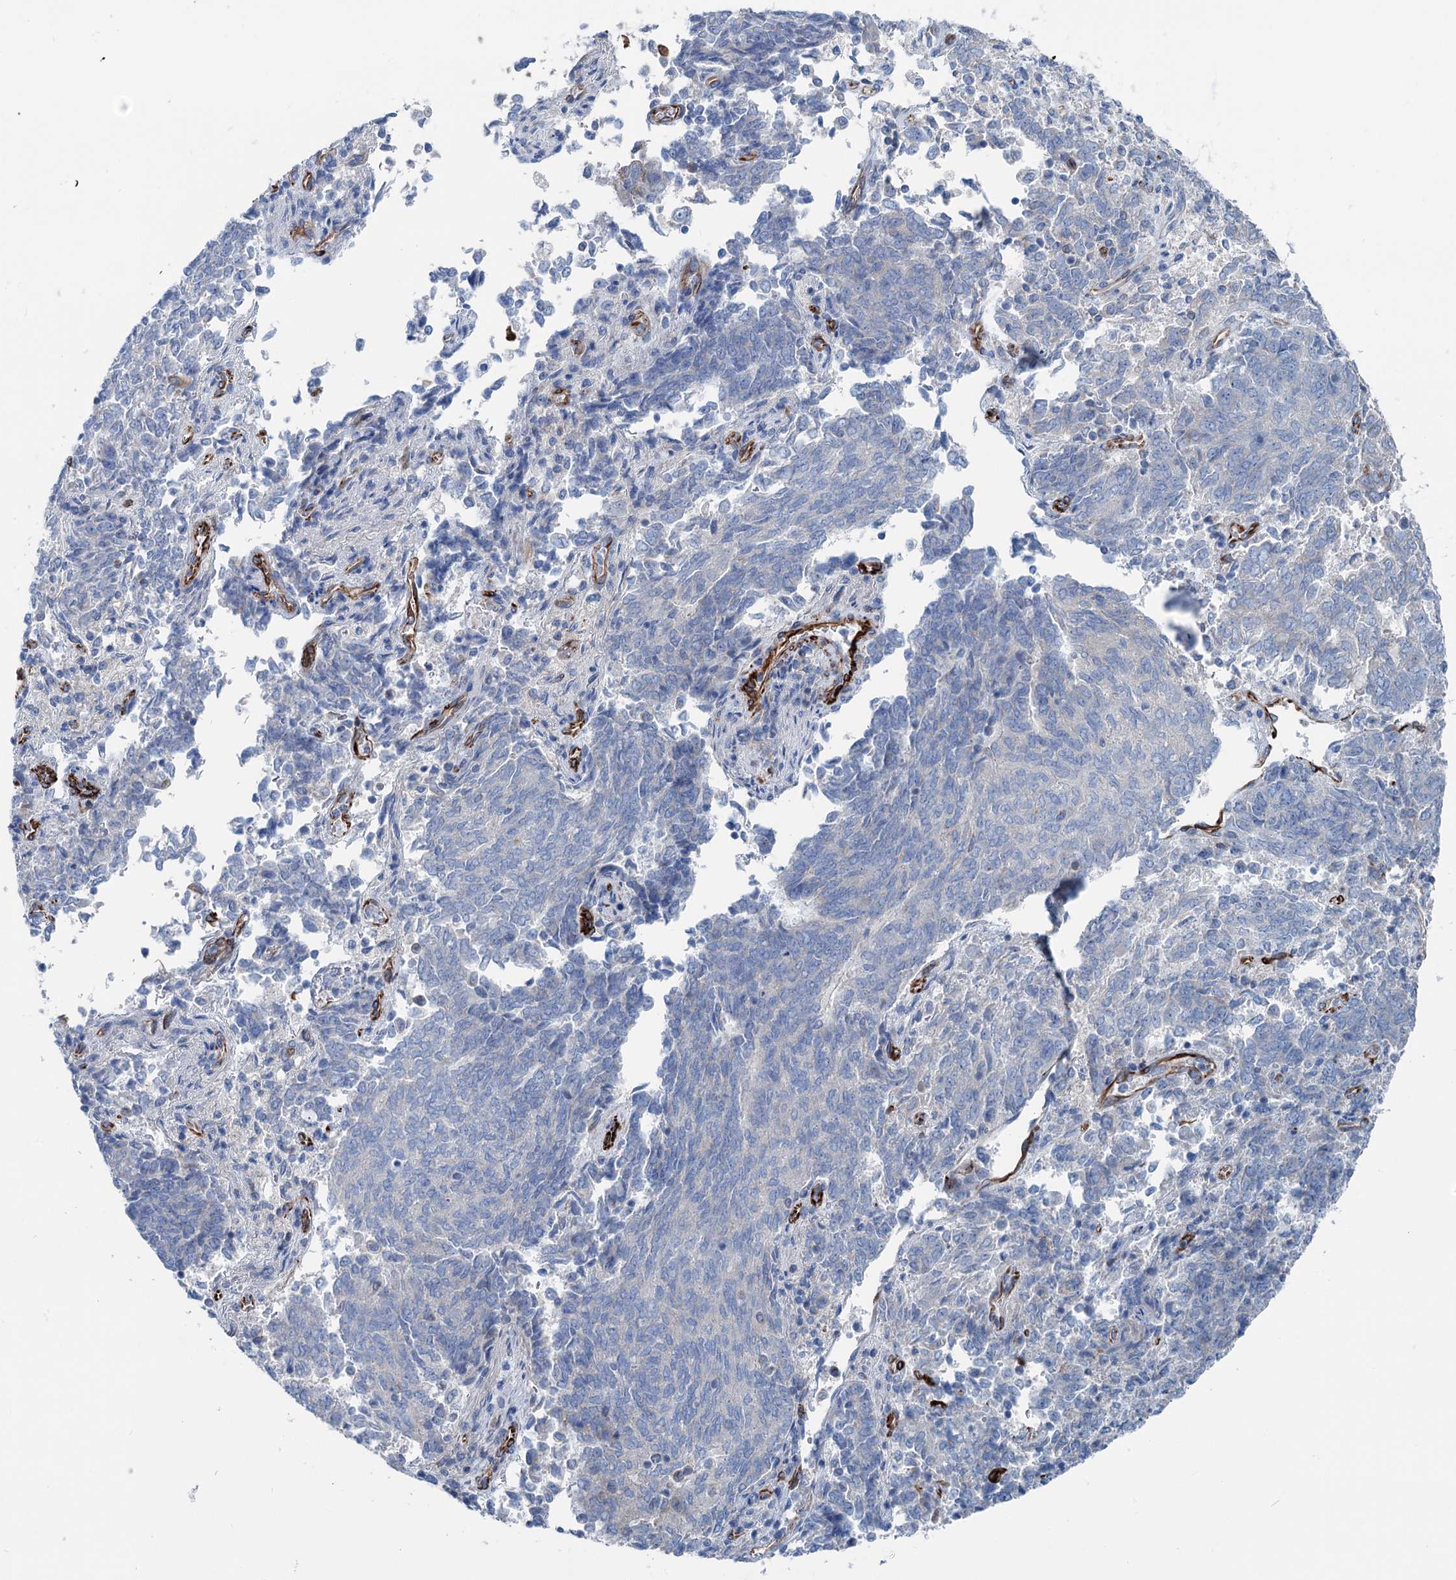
{"staining": {"intensity": "negative", "quantity": "none", "location": "none"}, "tissue": "endometrial cancer", "cell_type": "Tumor cells", "image_type": "cancer", "snomed": [{"axis": "morphology", "description": "Adenocarcinoma, NOS"}, {"axis": "topography", "description": "Endometrium"}], "caption": "IHC histopathology image of neoplastic tissue: human adenocarcinoma (endometrial) stained with DAB (3,3'-diaminobenzidine) exhibits no significant protein positivity in tumor cells.", "gene": "CALCOCO1", "patient": {"sex": "female", "age": 80}}